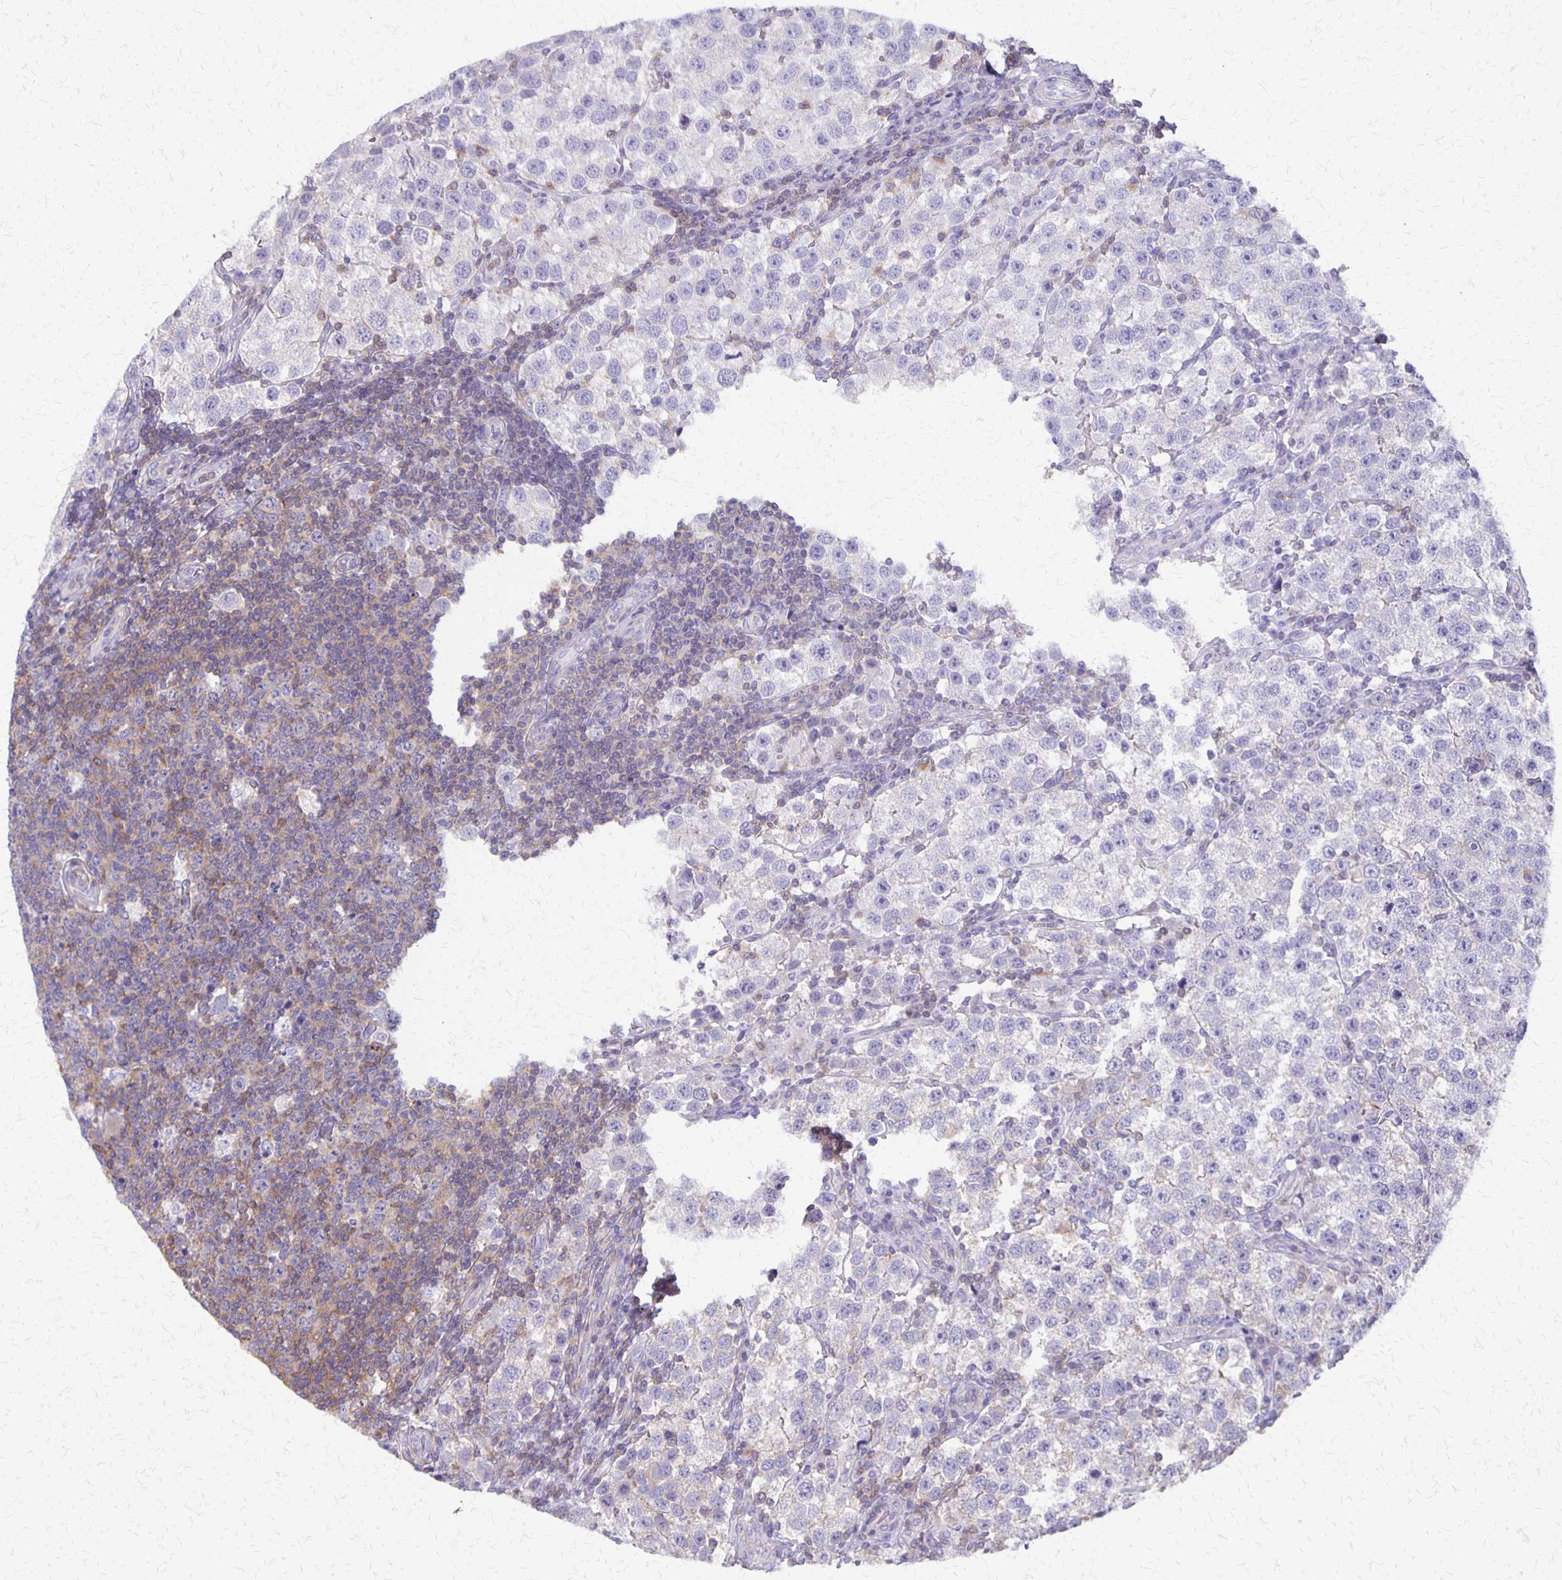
{"staining": {"intensity": "negative", "quantity": "none", "location": "none"}, "tissue": "testis cancer", "cell_type": "Tumor cells", "image_type": "cancer", "snomed": [{"axis": "morphology", "description": "Seminoma, NOS"}, {"axis": "topography", "description": "Testis"}], "caption": "Histopathology image shows no significant protein positivity in tumor cells of testis cancer. (Brightfield microscopy of DAB immunohistochemistry (IHC) at high magnification).", "gene": "SEPTIN5", "patient": {"sex": "male", "age": 37}}